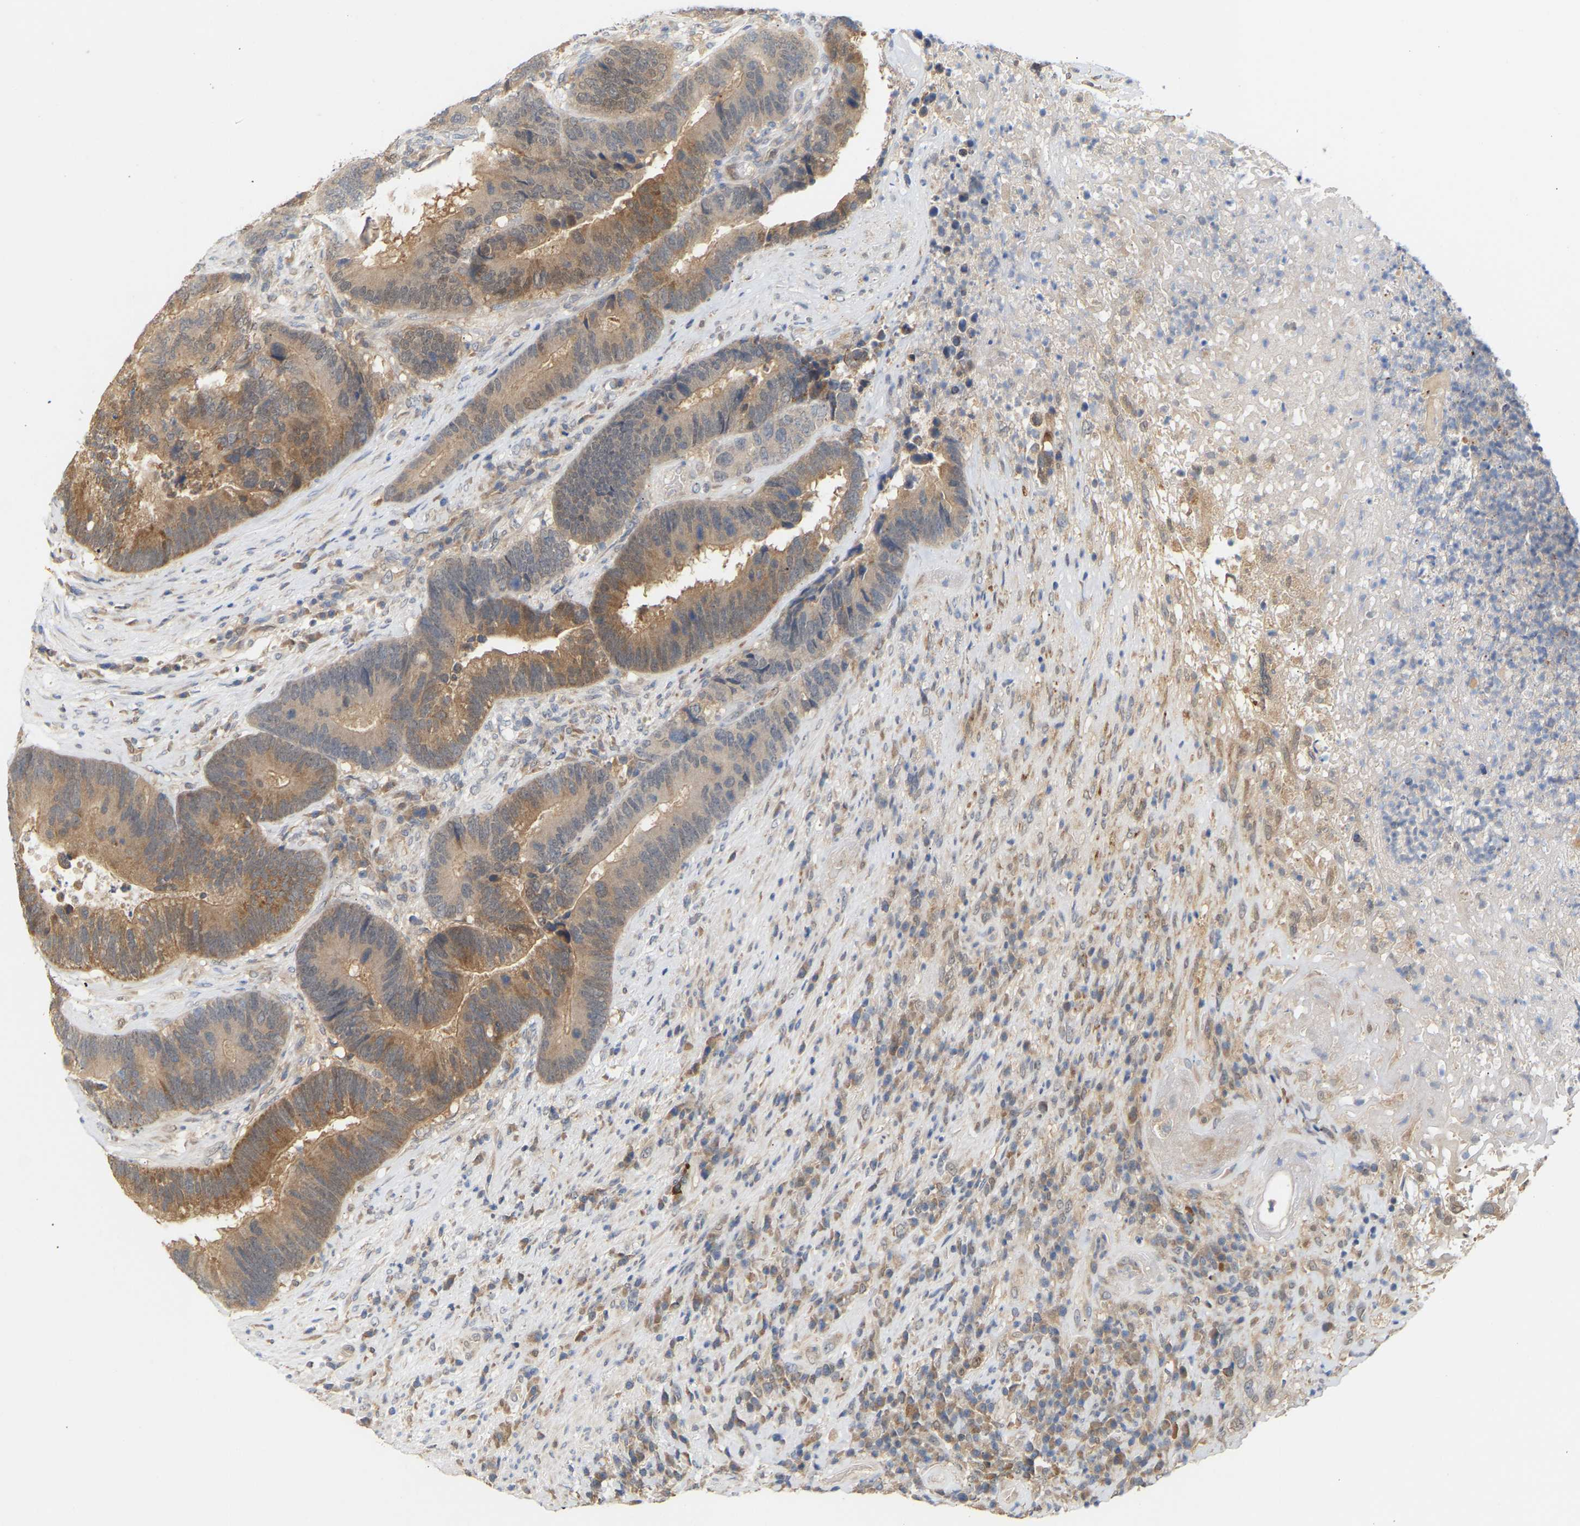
{"staining": {"intensity": "moderate", "quantity": ">75%", "location": "cytoplasmic/membranous"}, "tissue": "colorectal cancer", "cell_type": "Tumor cells", "image_type": "cancer", "snomed": [{"axis": "morphology", "description": "Adenocarcinoma, NOS"}, {"axis": "topography", "description": "Rectum"}], "caption": "Colorectal cancer (adenocarcinoma) stained with a brown dye shows moderate cytoplasmic/membranous positive staining in approximately >75% of tumor cells.", "gene": "TPMT", "patient": {"sex": "female", "age": 89}}